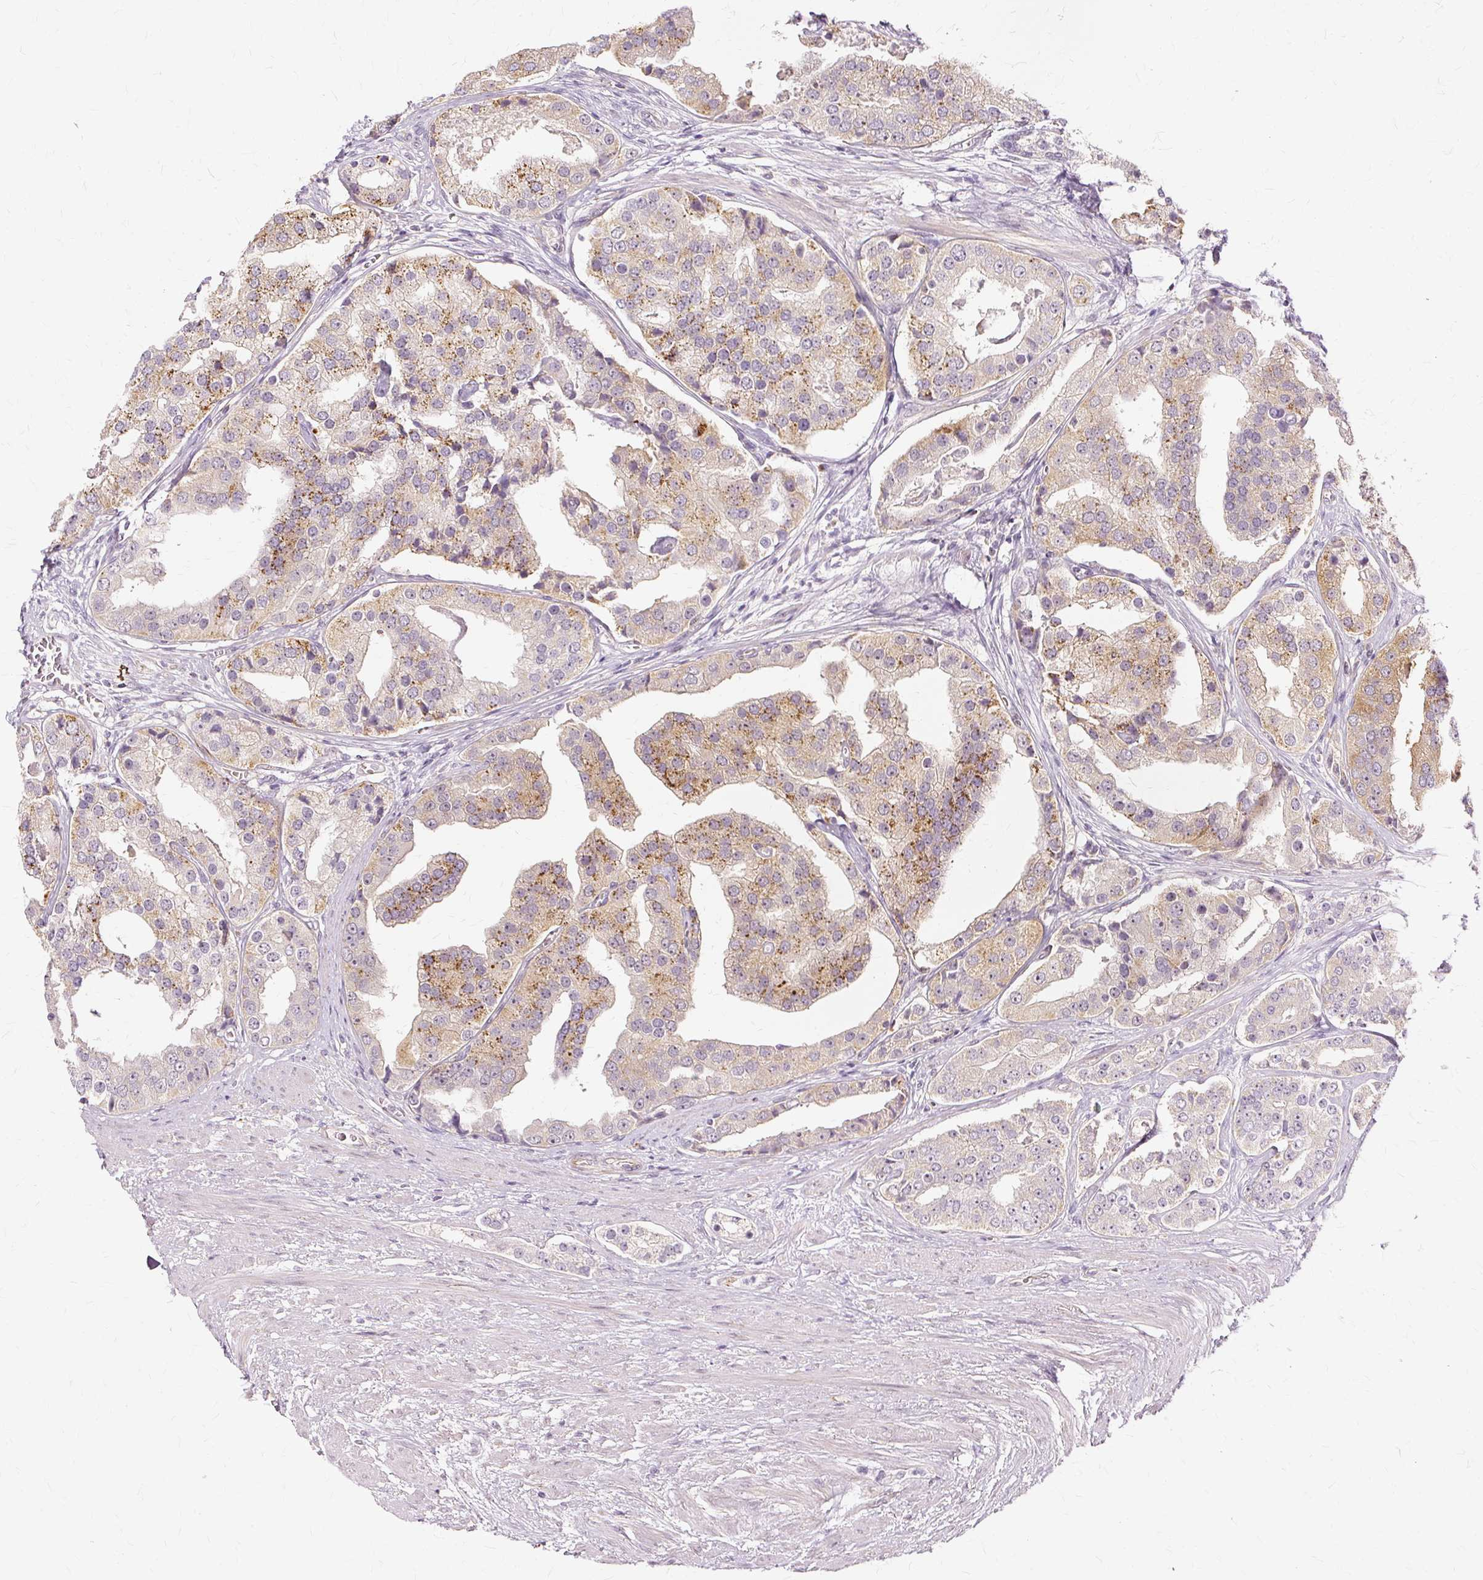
{"staining": {"intensity": "moderate", "quantity": "25%-75%", "location": "cytoplasmic/membranous"}, "tissue": "prostate cancer", "cell_type": "Tumor cells", "image_type": "cancer", "snomed": [{"axis": "morphology", "description": "Adenocarcinoma, High grade"}, {"axis": "topography", "description": "Prostate"}], "caption": "Immunohistochemistry (IHC) image of neoplastic tissue: human prostate cancer (high-grade adenocarcinoma) stained using immunohistochemistry reveals medium levels of moderate protein expression localized specifically in the cytoplasmic/membranous of tumor cells, appearing as a cytoplasmic/membranous brown color.", "gene": "MMACHC", "patient": {"sex": "male", "age": 71}}